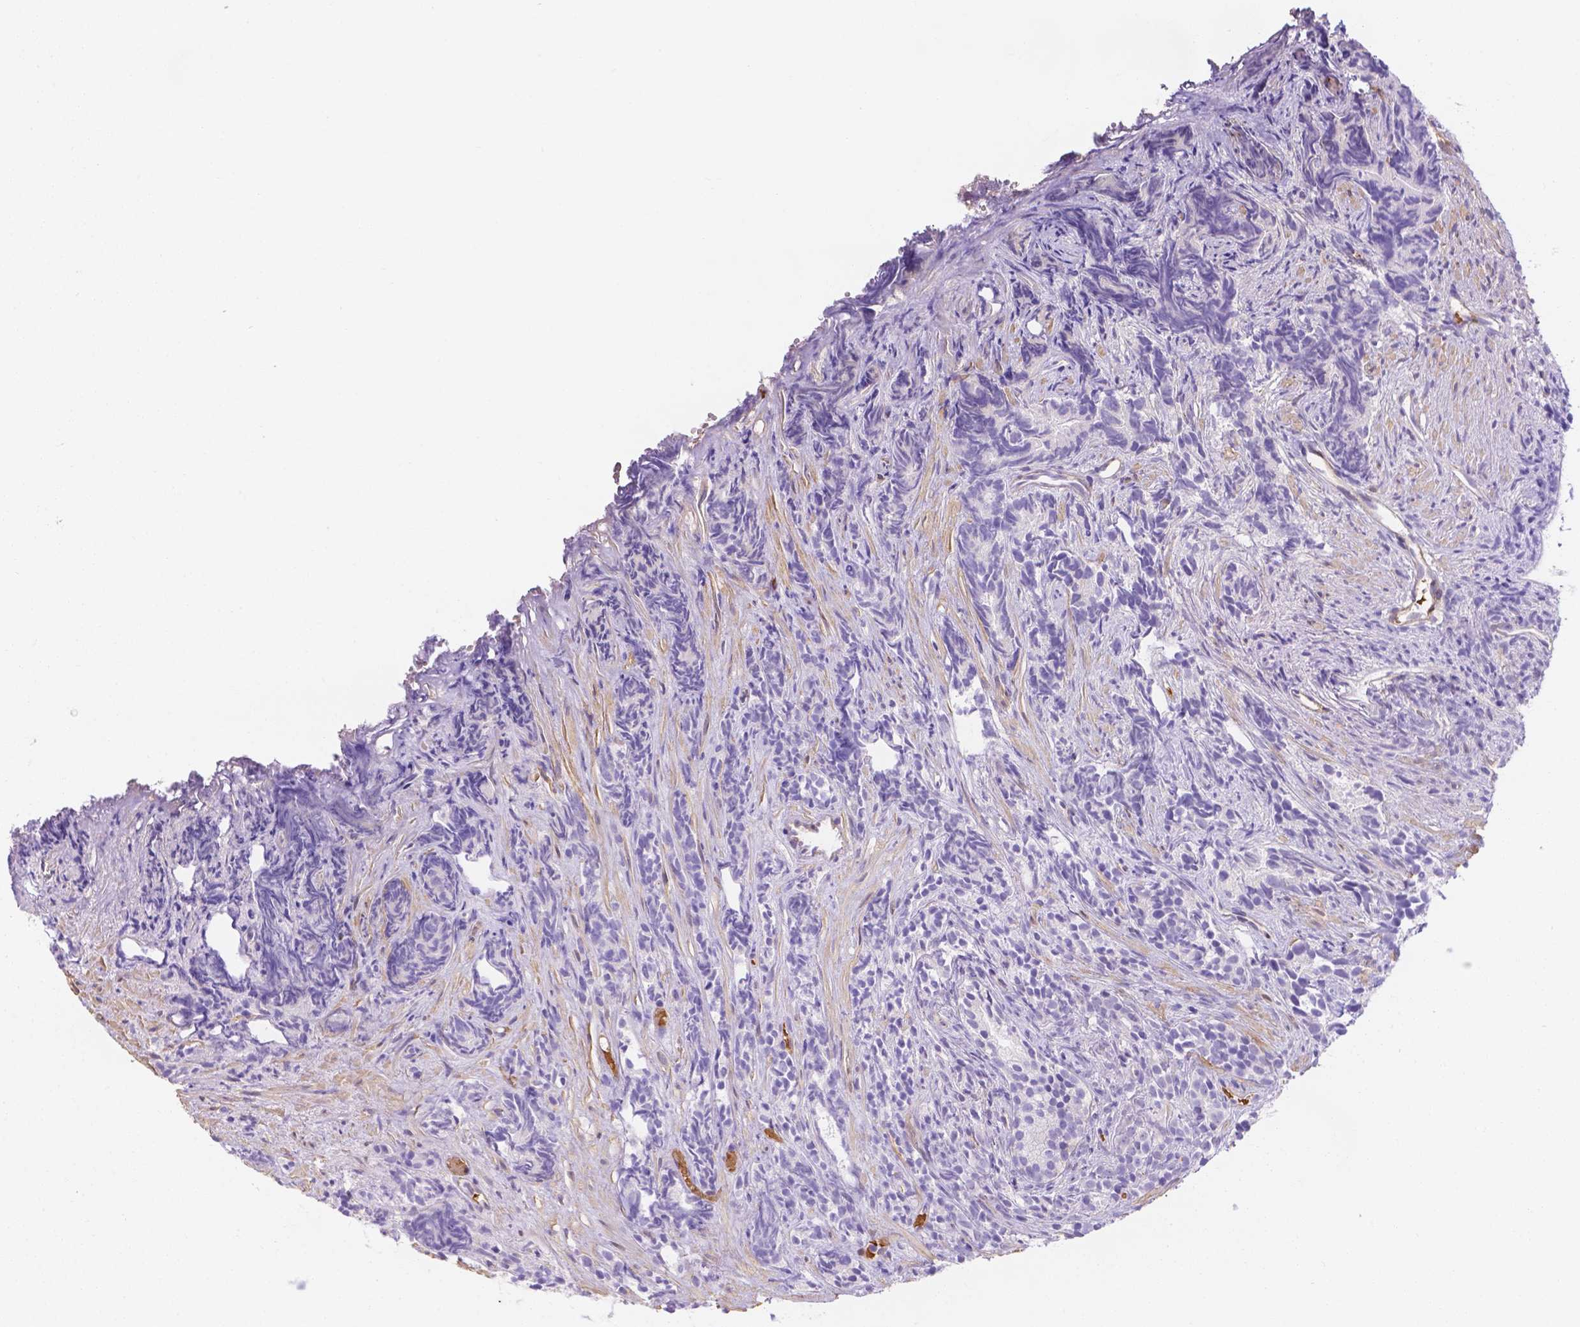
{"staining": {"intensity": "negative", "quantity": "none", "location": "none"}, "tissue": "prostate cancer", "cell_type": "Tumor cells", "image_type": "cancer", "snomed": [{"axis": "morphology", "description": "Adenocarcinoma, High grade"}, {"axis": "topography", "description": "Prostate"}], "caption": "This micrograph is of high-grade adenocarcinoma (prostate) stained with IHC to label a protein in brown with the nuclei are counter-stained blue. There is no expression in tumor cells.", "gene": "SLC40A1", "patient": {"sex": "male", "age": 84}}